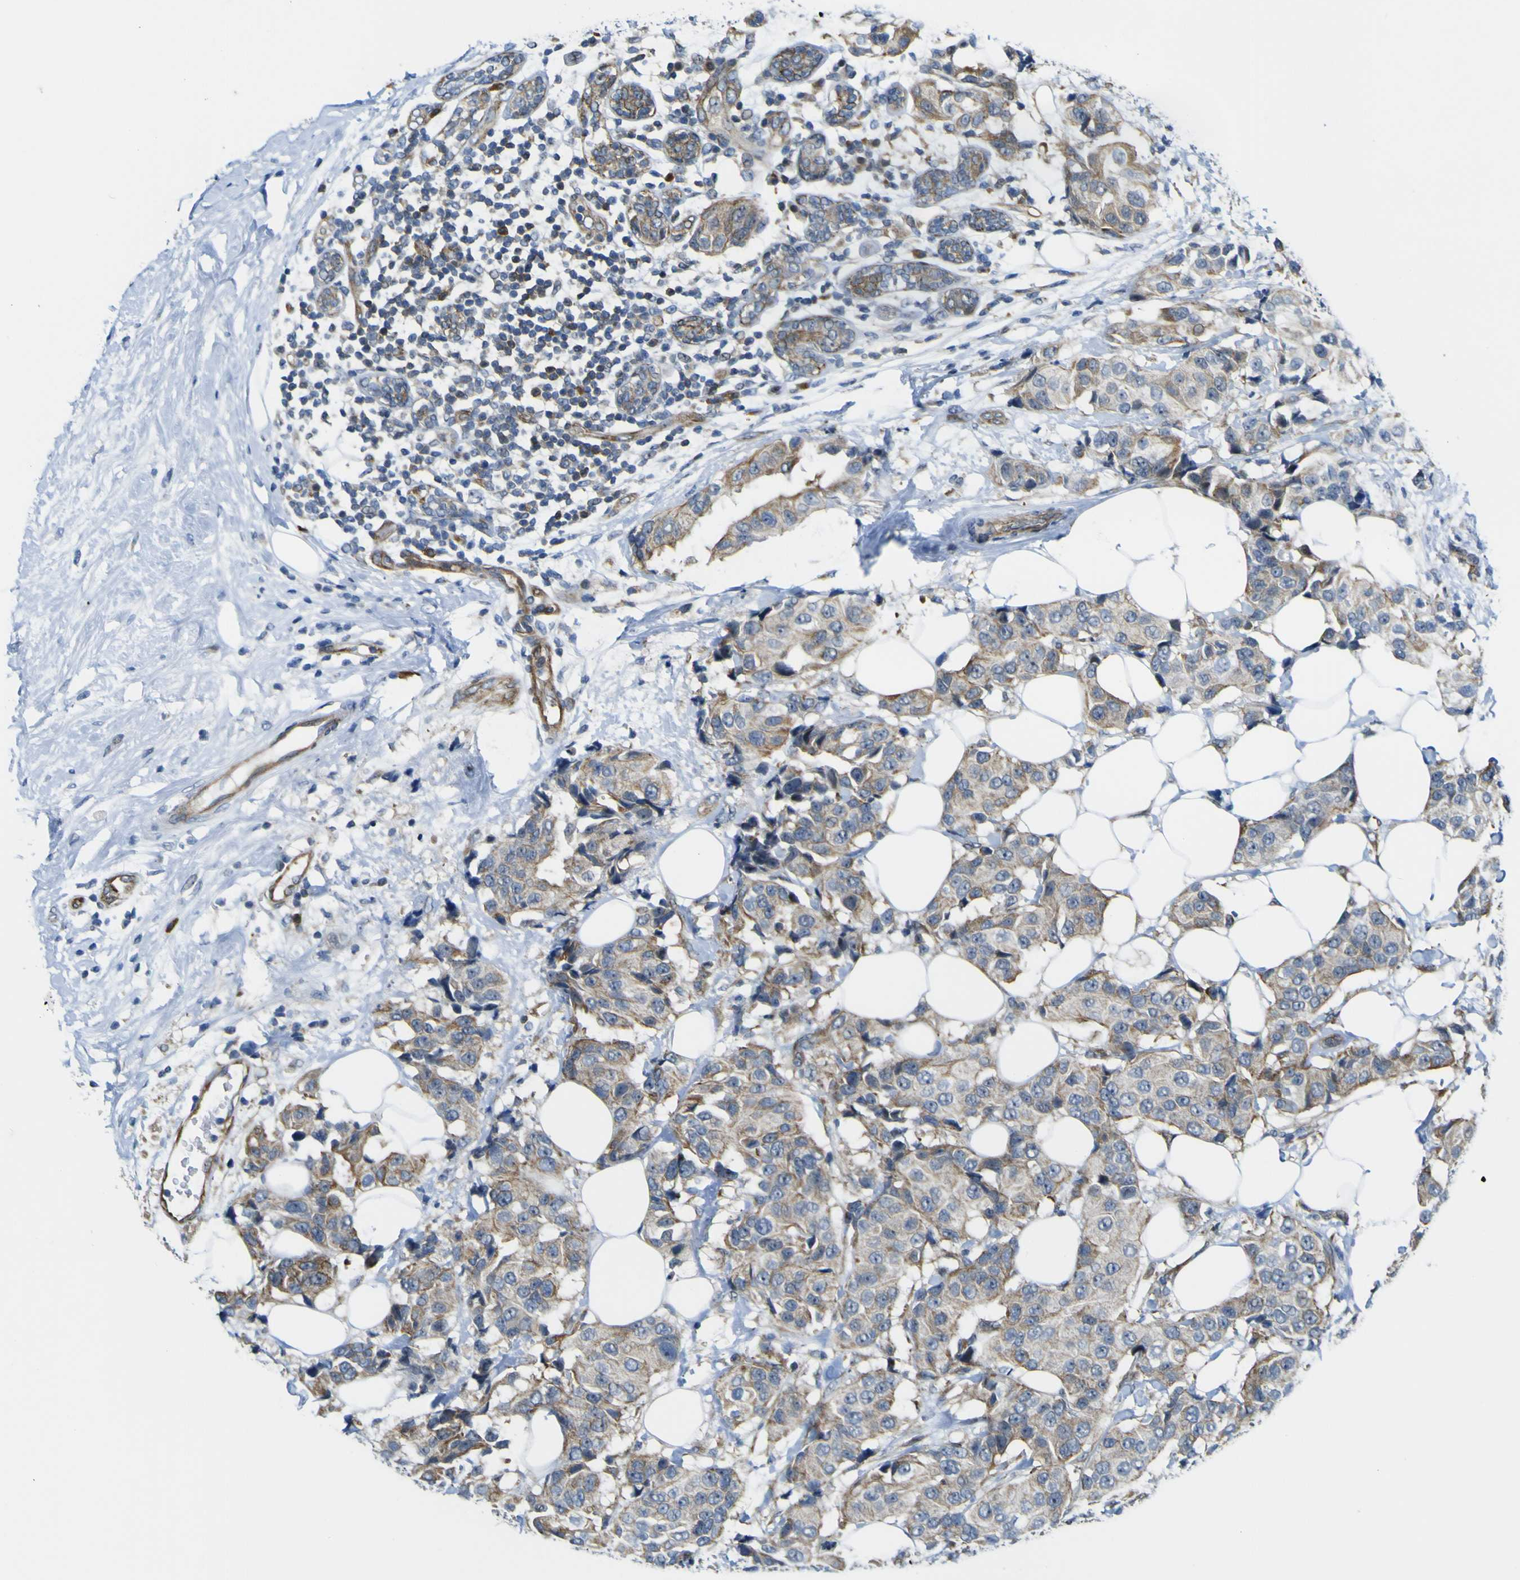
{"staining": {"intensity": "moderate", "quantity": ">75%", "location": "cytoplasmic/membranous"}, "tissue": "breast cancer", "cell_type": "Tumor cells", "image_type": "cancer", "snomed": [{"axis": "morphology", "description": "Normal tissue, NOS"}, {"axis": "morphology", "description": "Duct carcinoma"}, {"axis": "topography", "description": "Breast"}], "caption": "Infiltrating ductal carcinoma (breast) stained with a protein marker demonstrates moderate staining in tumor cells.", "gene": "KDM7A", "patient": {"sex": "female", "age": 39}}